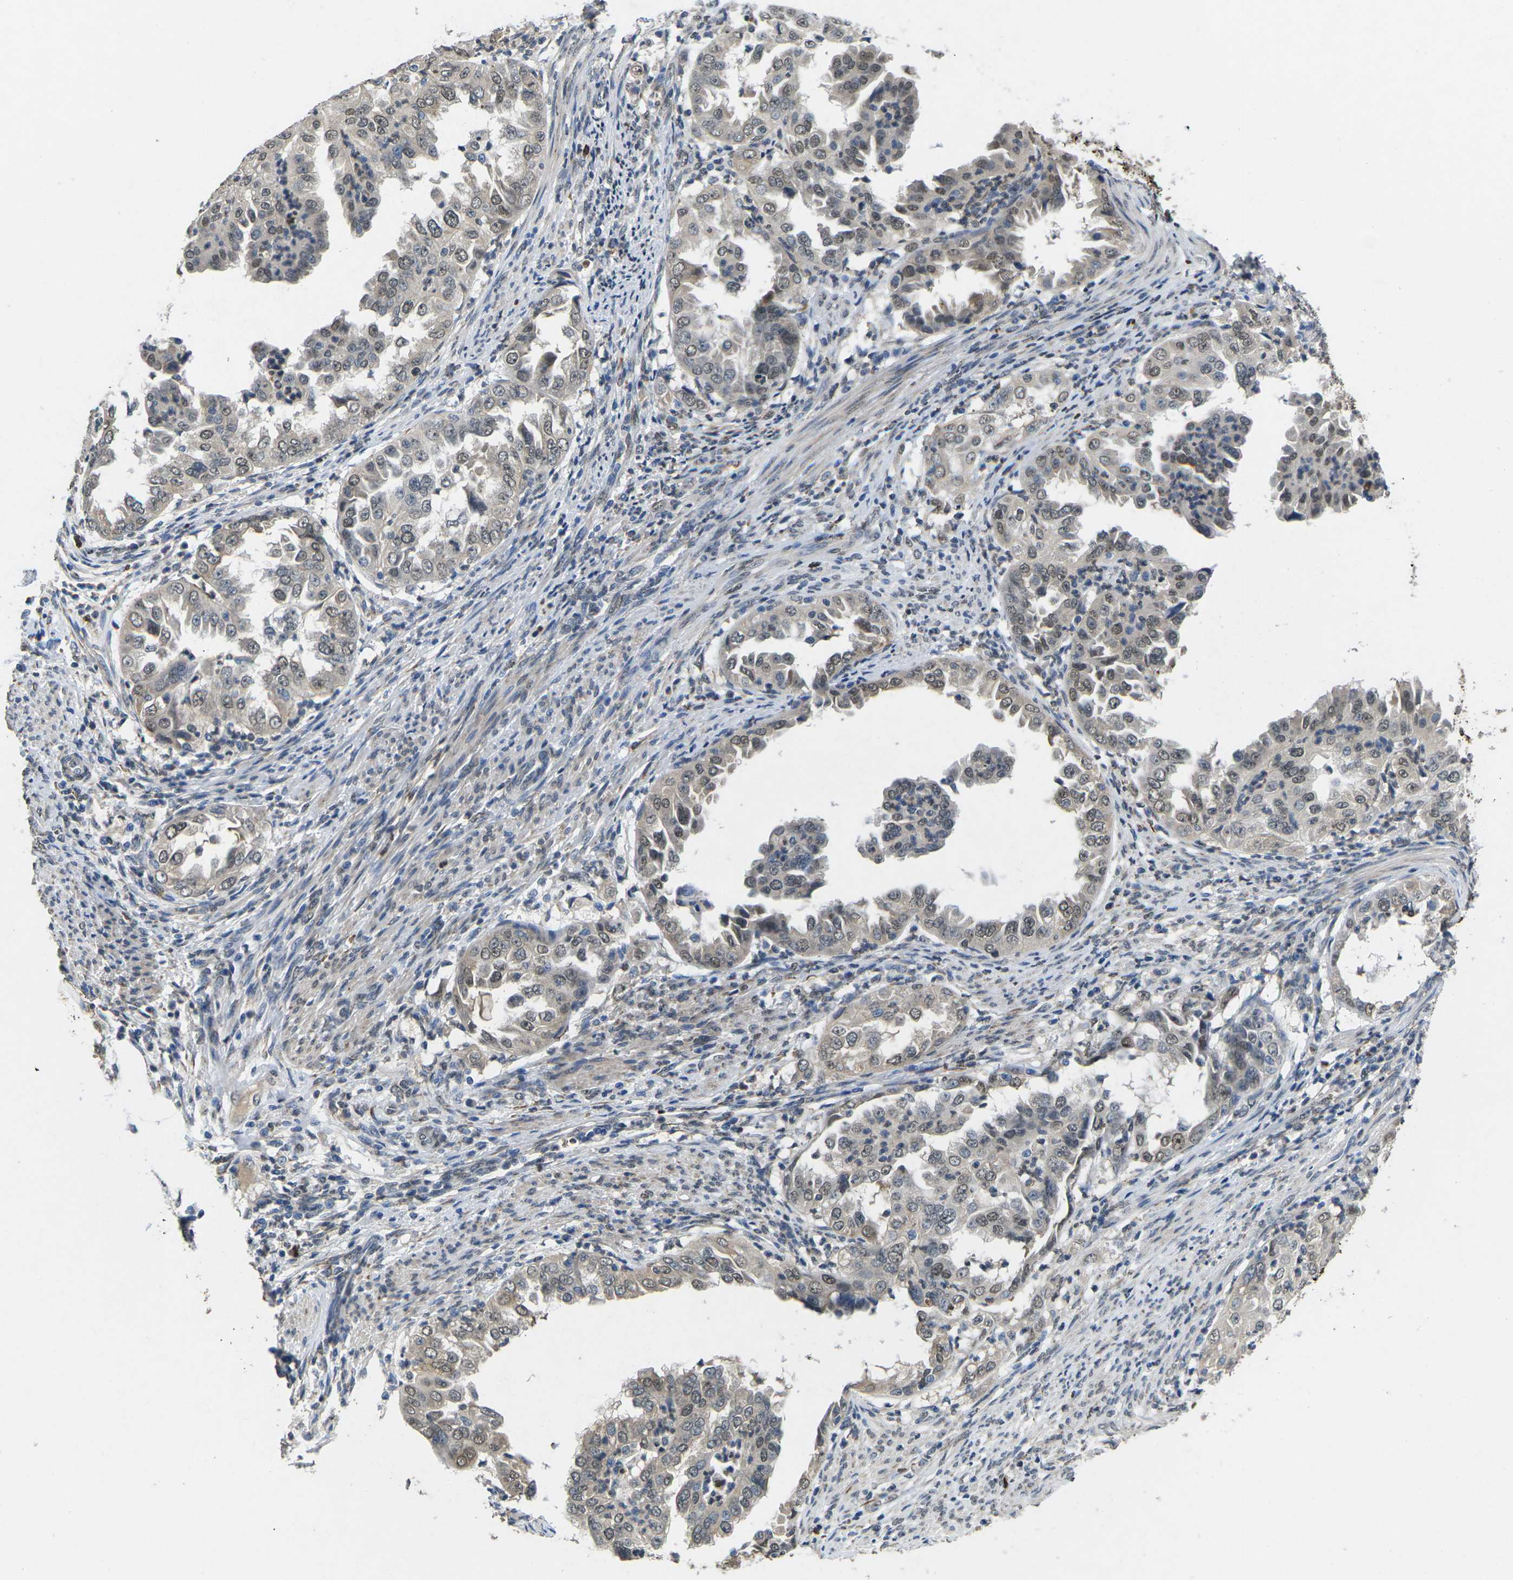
{"staining": {"intensity": "weak", "quantity": "25%-75%", "location": "nuclear"}, "tissue": "endometrial cancer", "cell_type": "Tumor cells", "image_type": "cancer", "snomed": [{"axis": "morphology", "description": "Adenocarcinoma, NOS"}, {"axis": "topography", "description": "Endometrium"}], "caption": "There is low levels of weak nuclear expression in tumor cells of endometrial adenocarcinoma, as demonstrated by immunohistochemical staining (brown color).", "gene": "SCNN1B", "patient": {"sex": "female", "age": 85}}